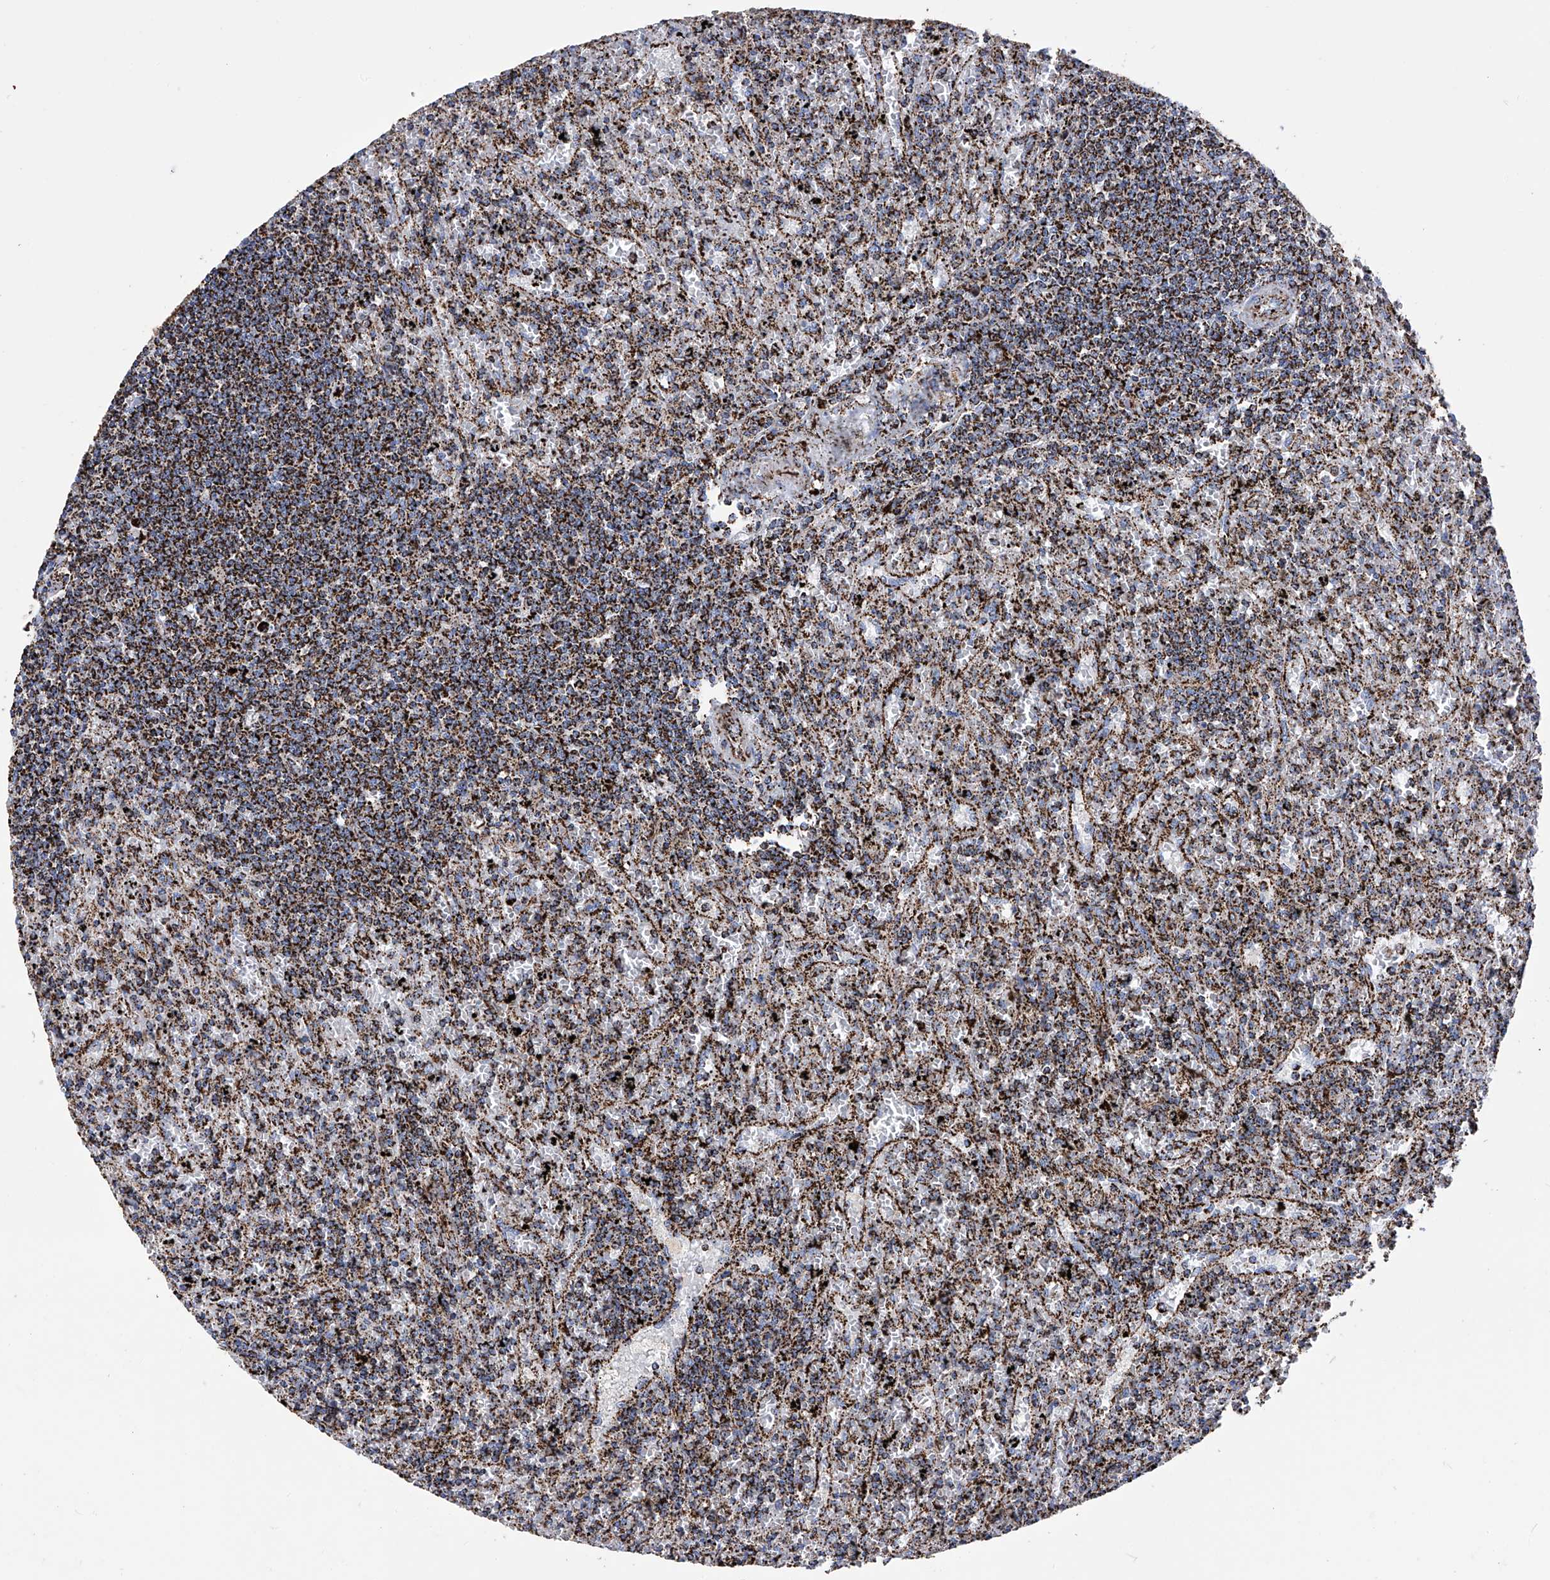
{"staining": {"intensity": "strong", "quantity": ">75%", "location": "cytoplasmic/membranous"}, "tissue": "lymphoma", "cell_type": "Tumor cells", "image_type": "cancer", "snomed": [{"axis": "morphology", "description": "Malignant lymphoma, non-Hodgkin's type, Low grade"}, {"axis": "topography", "description": "Spleen"}], "caption": "The micrograph exhibits staining of low-grade malignant lymphoma, non-Hodgkin's type, revealing strong cytoplasmic/membranous protein expression (brown color) within tumor cells.", "gene": "ATP5PF", "patient": {"sex": "male", "age": 76}}